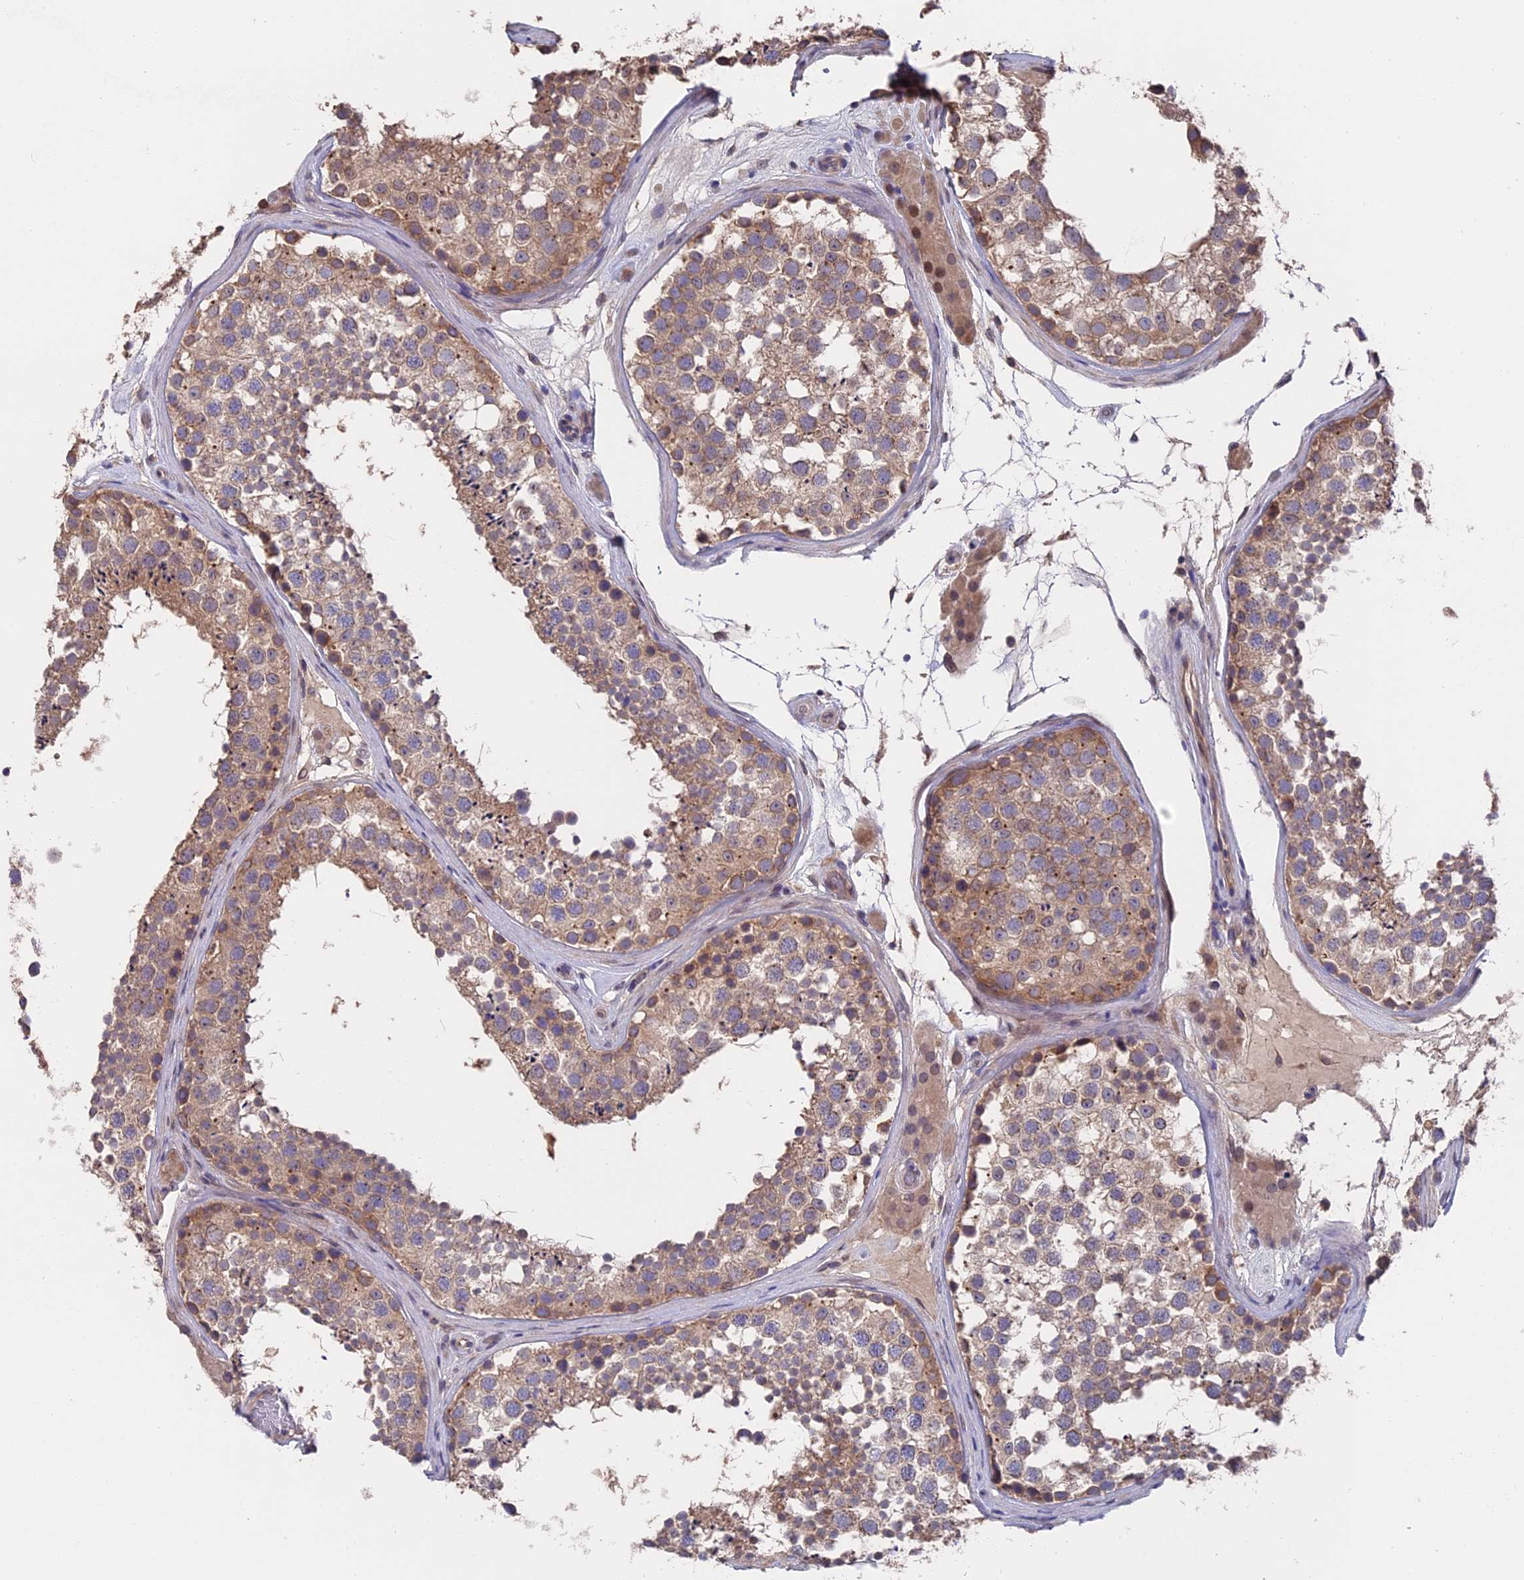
{"staining": {"intensity": "weak", "quantity": ">75%", "location": "cytoplasmic/membranous"}, "tissue": "testis", "cell_type": "Cells in seminiferous ducts", "image_type": "normal", "snomed": [{"axis": "morphology", "description": "Normal tissue, NOS"}, {"axis": "topography", "description": "Testis"}], "caption": "Immunohistochemical staining of benign human testis displays weak cytoplasmic/membranous protein staining in about >75% of cells in seminiferous ducts.", "gene": "ZCCHC2", "patient": {"sex": "male", "age": 46}}